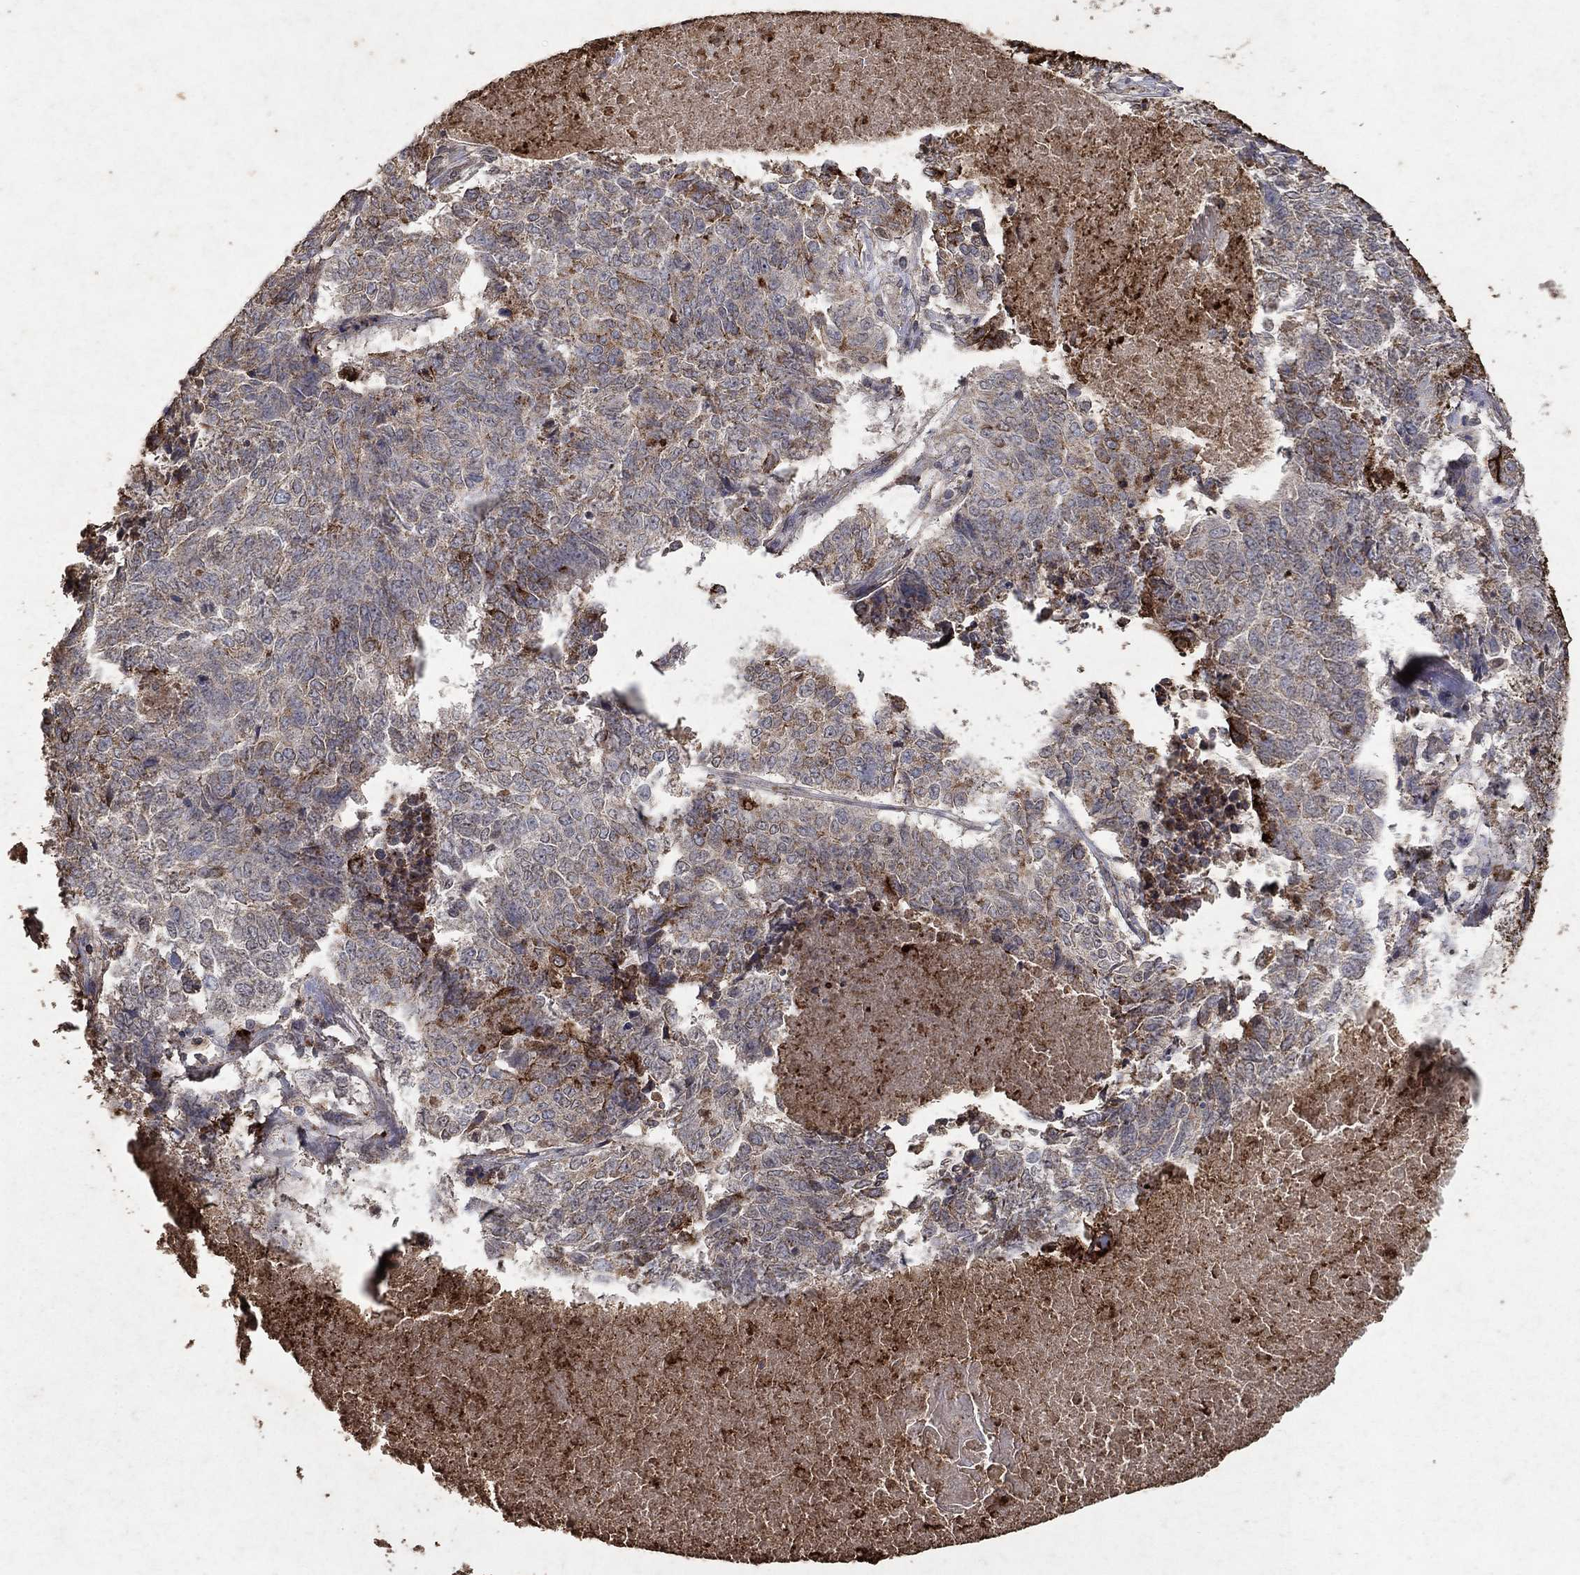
{"staining": {"intensity": "strong", "quantity": "<25%", "location": "cytoplasmic/membranous"}, "tissue": "lung cancer", "cell_type": "Tumor cells", "image_type": "cancer", "snomed": [{"axis": "morphology", "description": "Squamous cell carcinoma, NOS"}, {"axis": "topography", "description": "Lung"}], "caption": "This is a histology image of immunohistochemistry (IHC) staining of squamous cell carcinoma (lung), which shows strong staining in the cytoplasmic/membranous of tumor cells.", "gene": "CD24", "patient": {"sex": "male", "age": 64}}